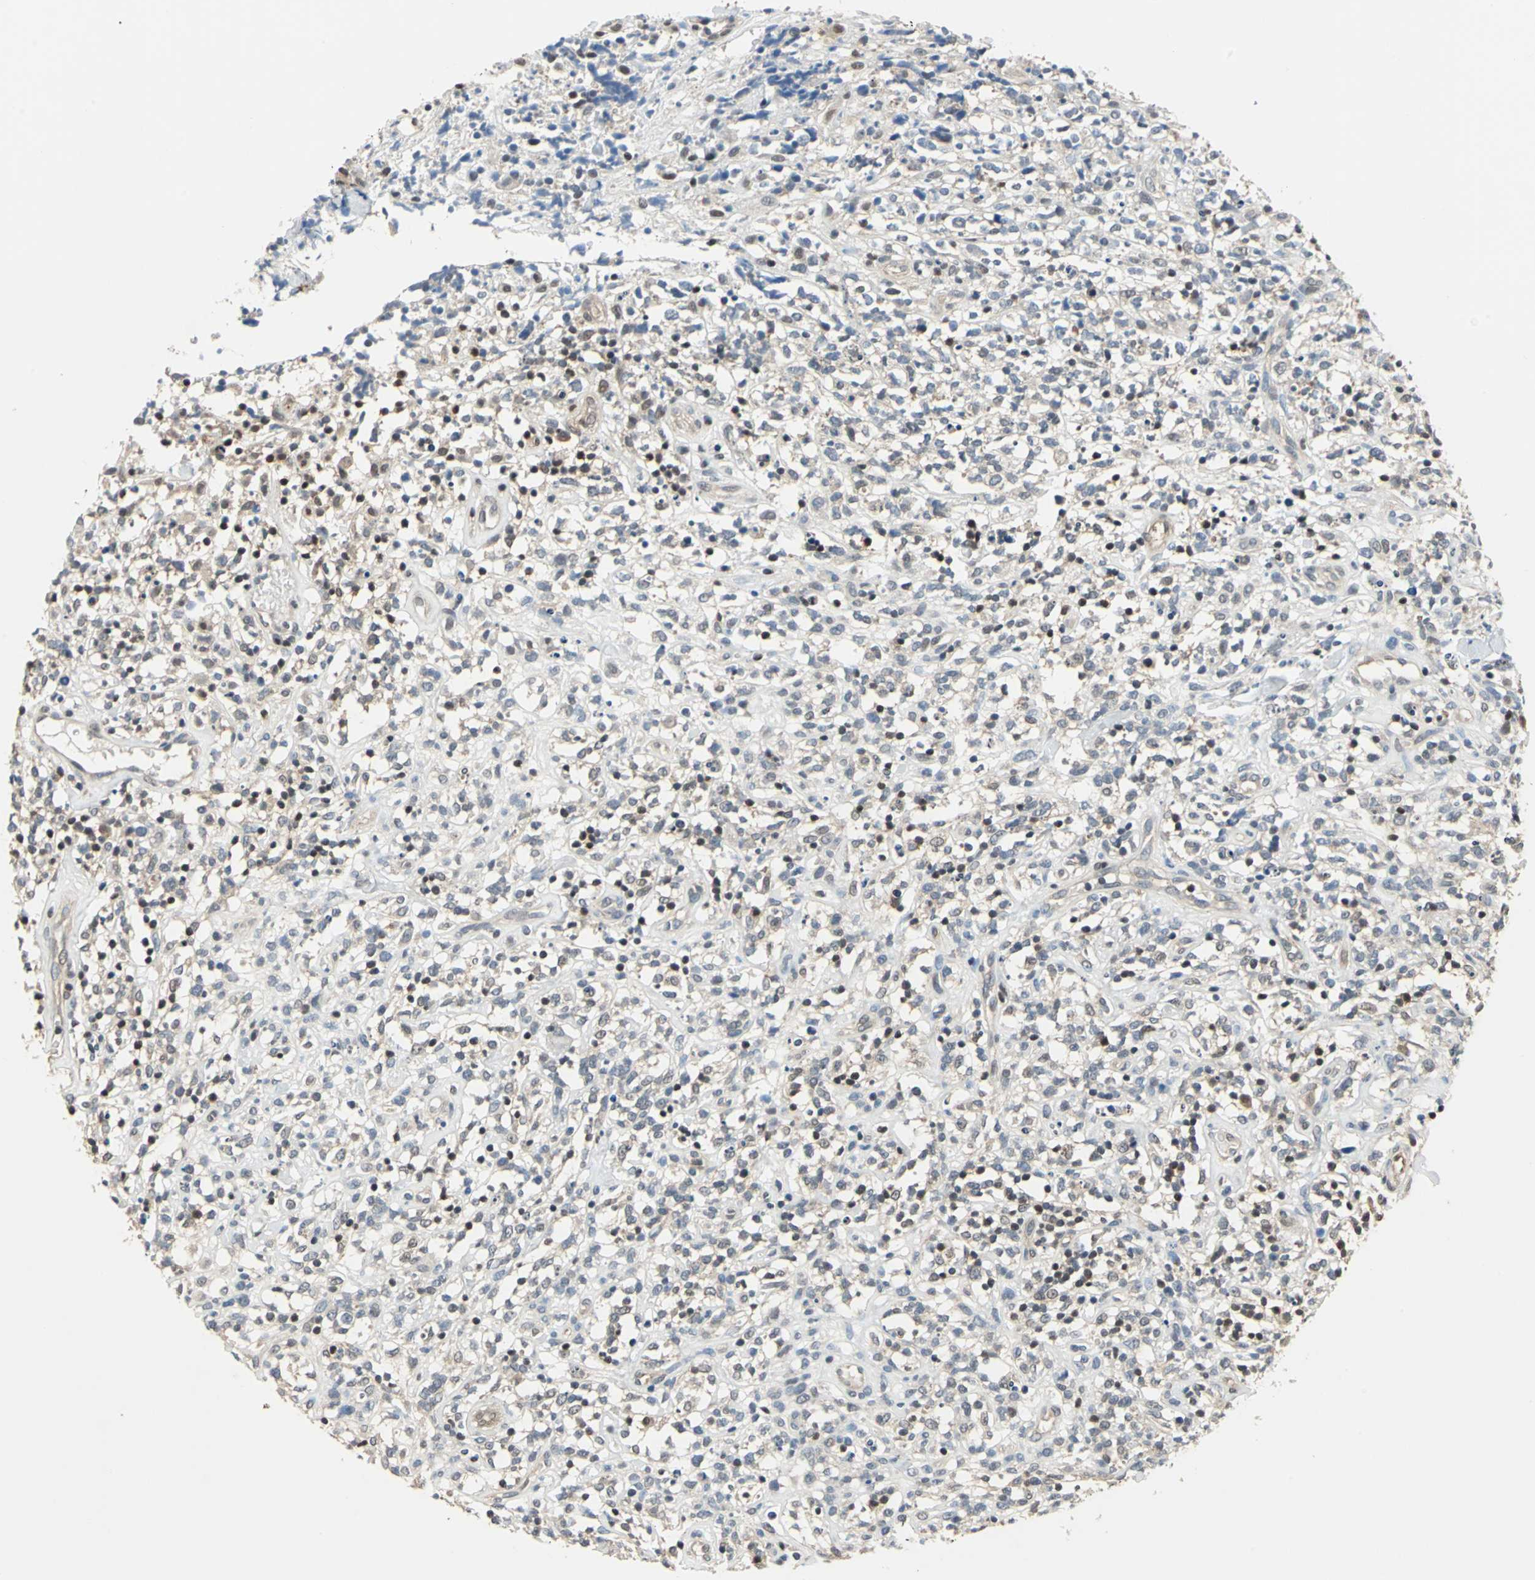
{"staining": {"intensity": "moderate", "quantity": "25%-75%", "location": "cytoplasmic/membranous,nuclear"}, "tissue": "lymphoma", "cell_type": "Tumor cells", "image_type": "cancer", "snomed": [{"axis": "morphology", "description": "Malignant lymphoma, non-Hodgkin's type, High grade"}, {"axis": "topography", "description": "Lymph node"}], "caption": "DAB (3,3'-diaminobenzidine) immunohistochemical staining of malignant lymphoma, non-Hodgkin's type (high-grade) displays moderate cytoplasmic/membranous and nuclear protein positivity in approximately 25%-75% of tumor cells.", "gene": "PSME1", "patient": {"sex": "female", "age": 73}}